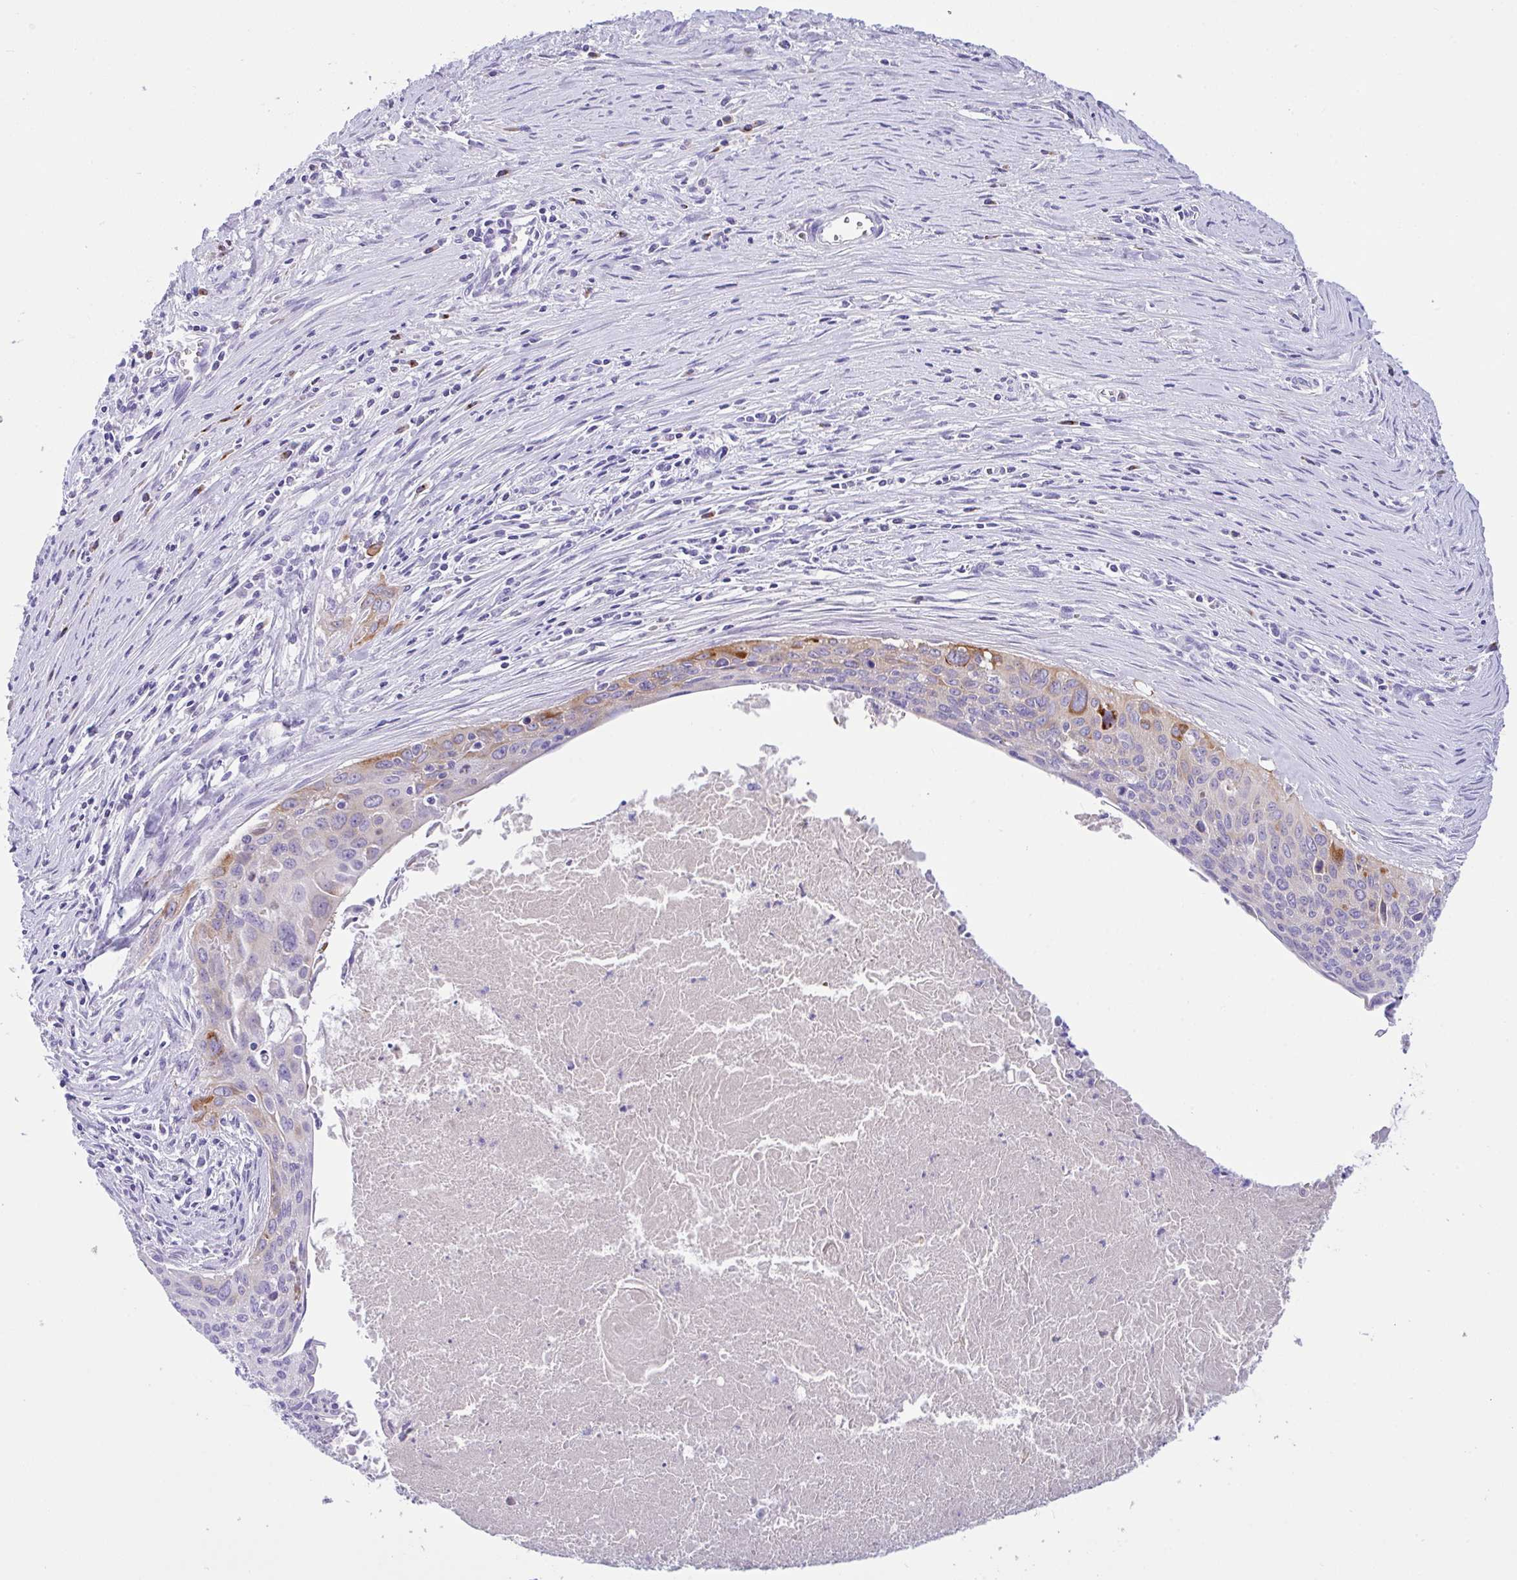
{"staining": {"intensity": "moderate", "quantity": "<25%", "location": "cytoplasmic/membranous"}, "tissue": "cervical cancer", "cell_type": "Tumor cells", "image_type": "cancer", "snomed": [{"axis": "morphology", "description": "Squamous cell carcinoma, NOS"}, {"axis": "topography", "description": "Cervix"}], "caption": "The photomicrograph reveals staining of cervical cancer, revealing moderate cytoplasmic/membranous protein expression (brown color) within tumor cells. (IHC, brightfield microscopy, high magnification).", "gene": "FBXL20", "patient": {"sex": "female", "age": 55}}